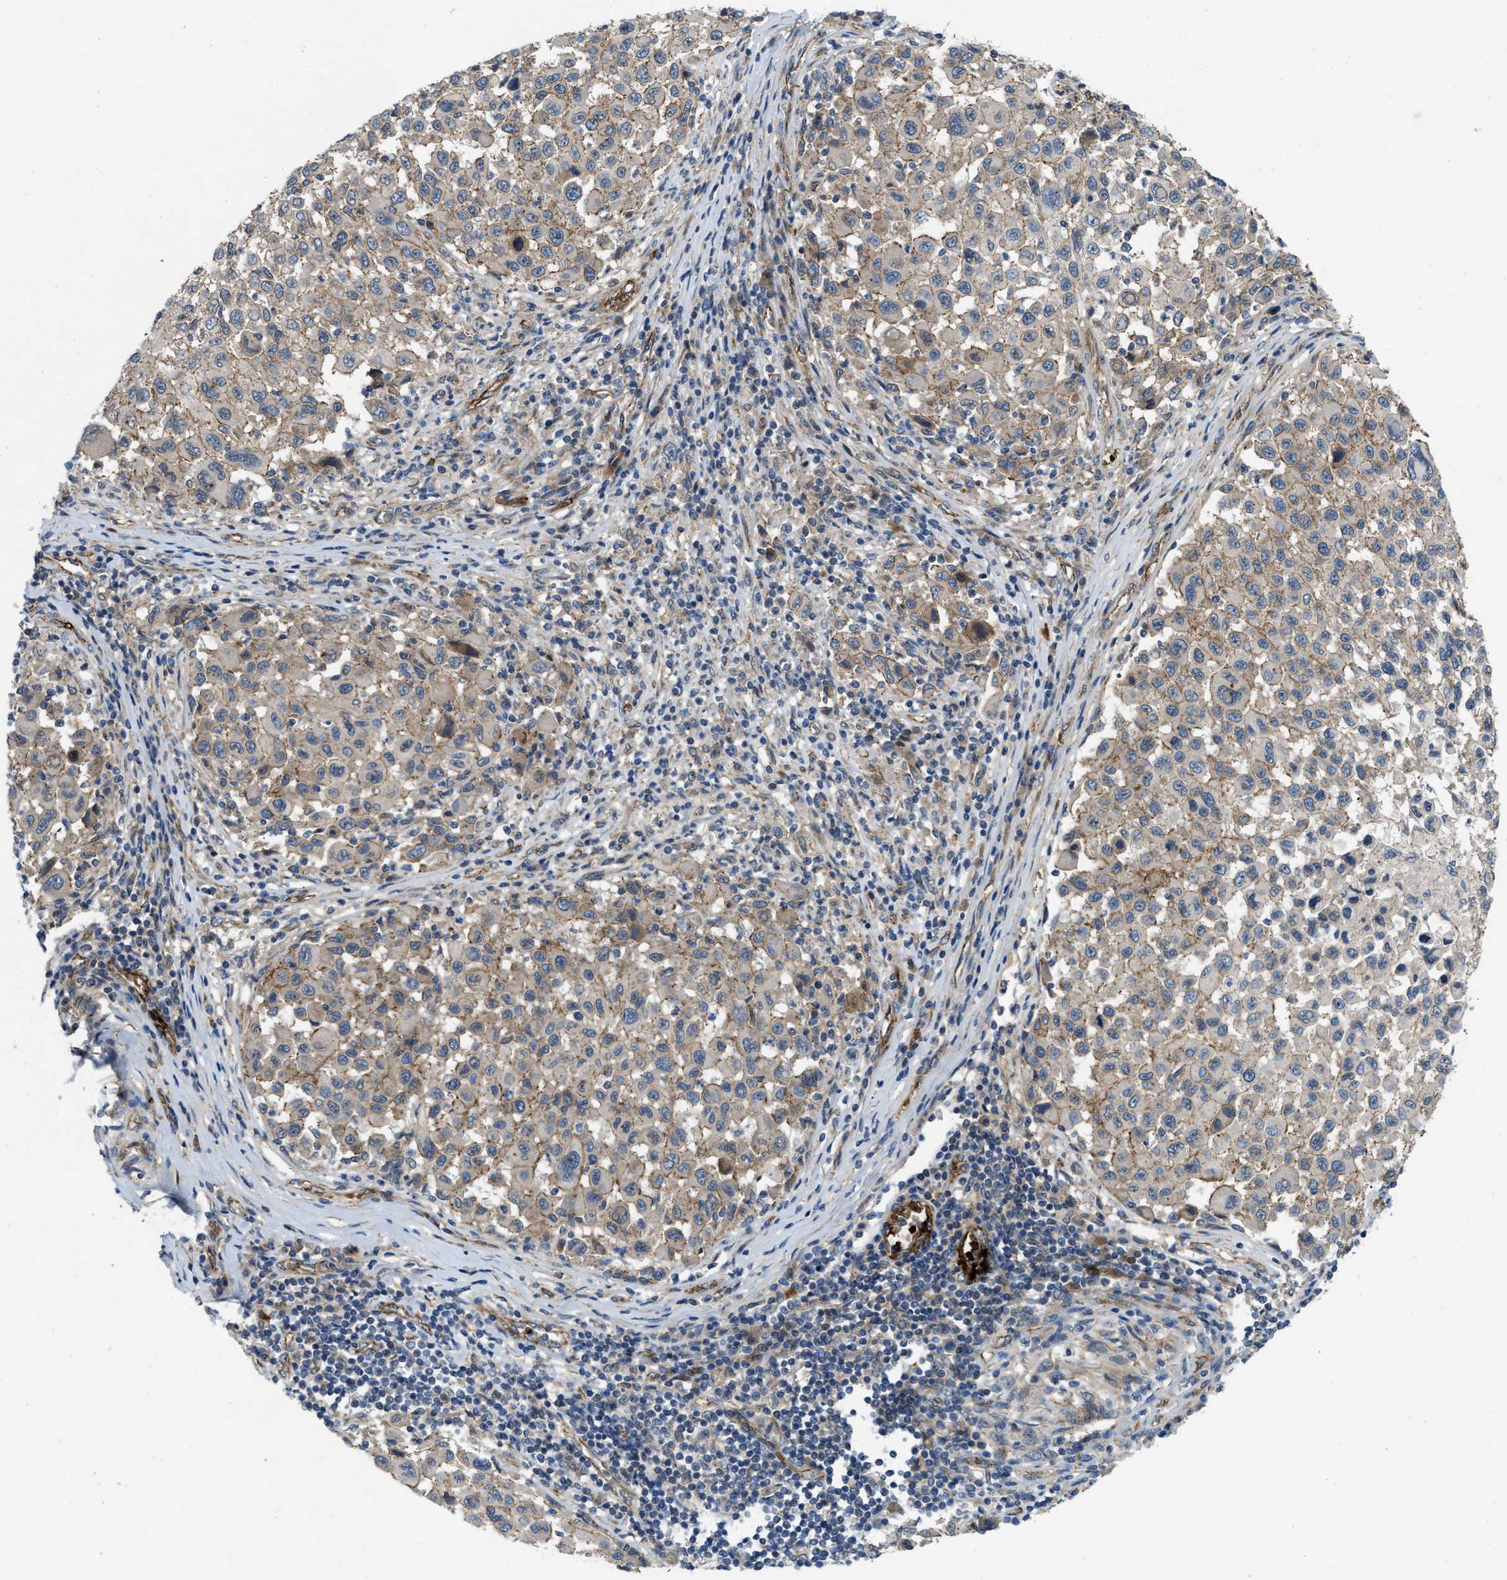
{"staining": {"intensity": "weak", "quantity": "25%-75%", "location": "cytoplasmic/membranous"}, "tissue": "melanoma", "cell_type": "Tumor cells", "image_type": "cancer", "snomed": [{"axis": "morphology", "description": "Malignant melanoma, Metastatic site"}, {"axis": "topography", "description": "Lymph node"}], "caption": "Immunohistochemistry image of melanoma stained for a protein (brown), which shows low levels of weak cytoplasmic/membranous staining in approximately 25%-75% of tumor cells.", "gene": "ERC1", "patient": {"sex": "male", "age": 61}}